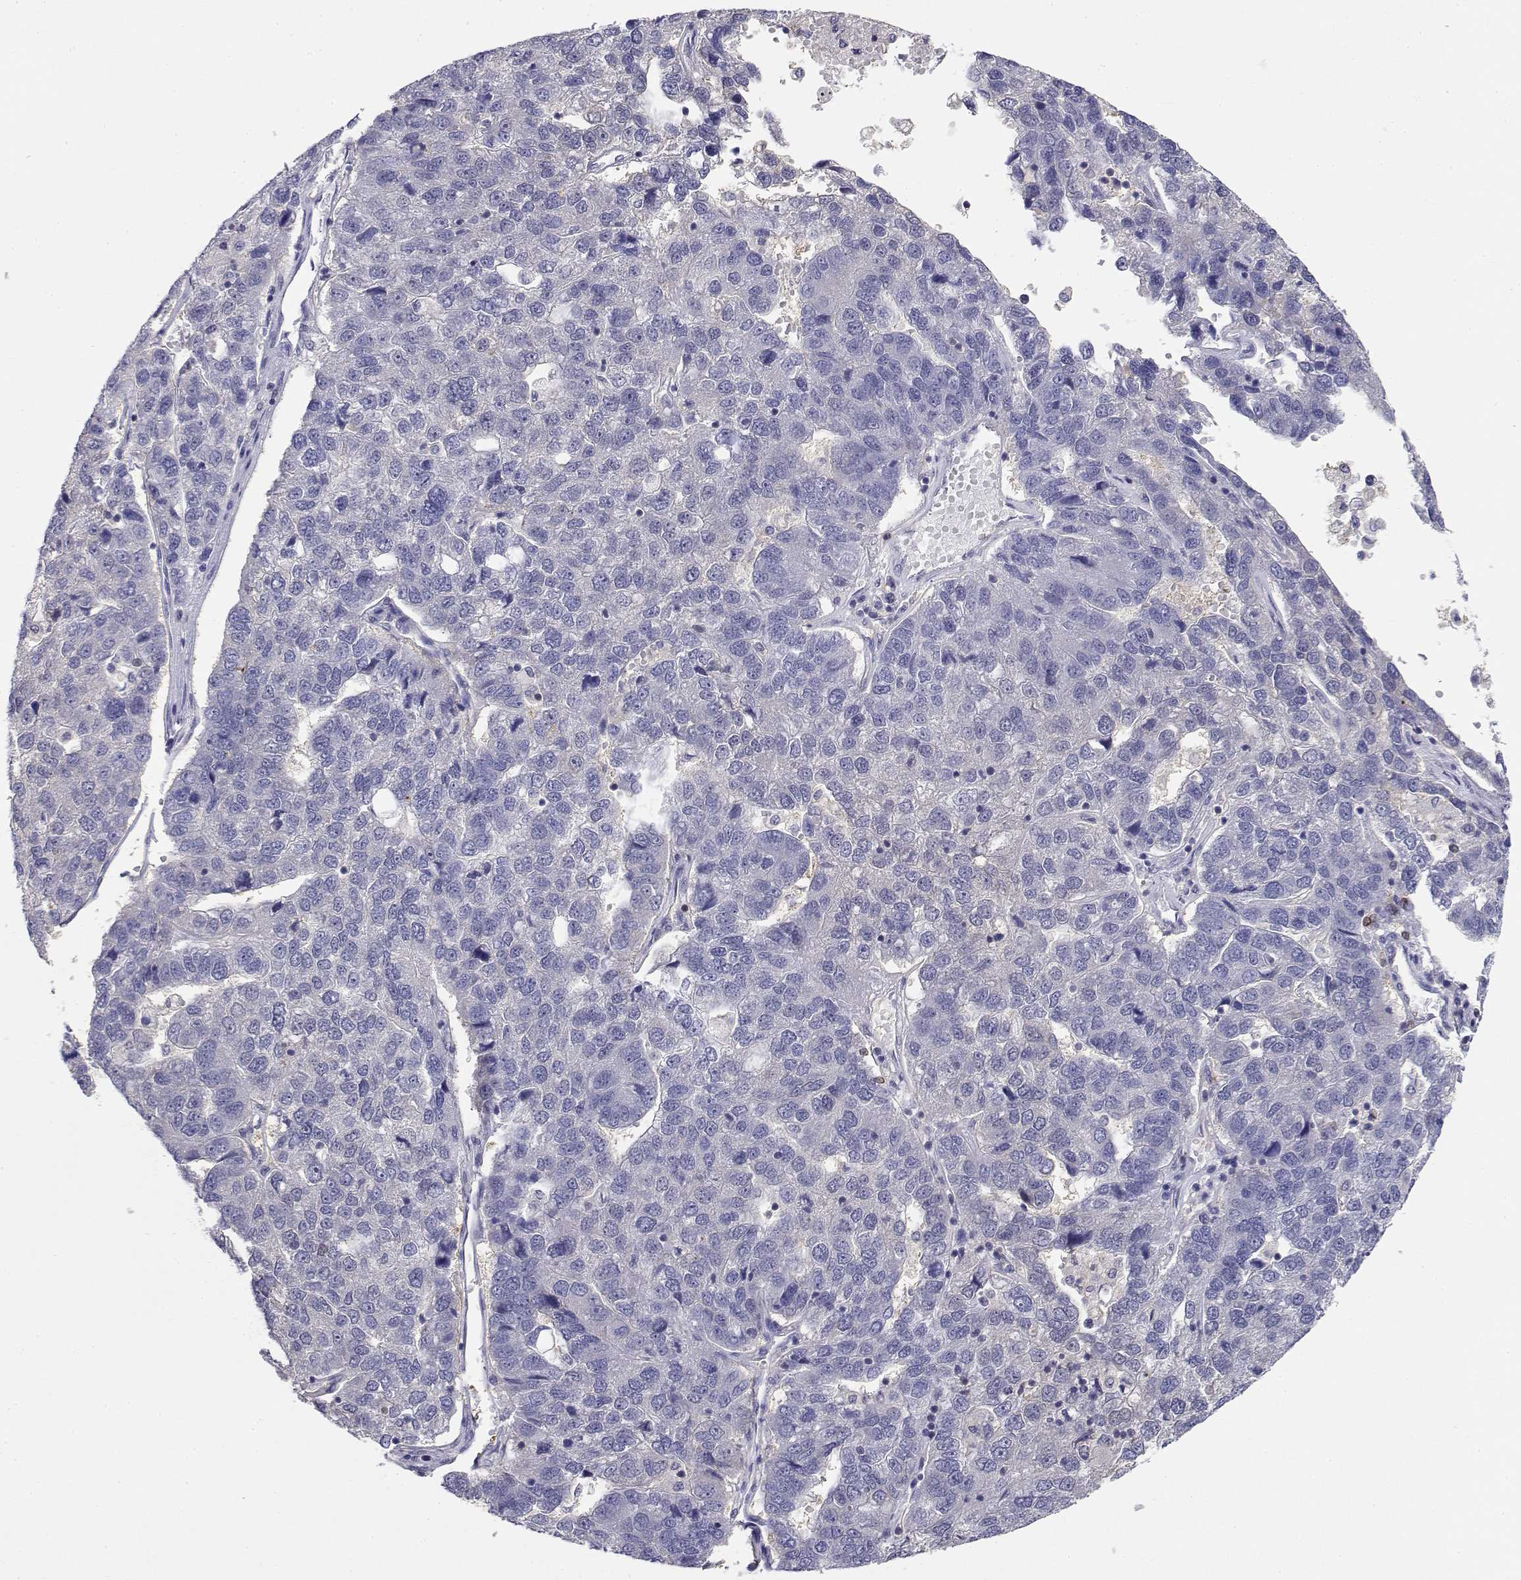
{"staining": {"intensity": "negative", "quantity": "none", "location": "none"}, "tissue": "pancreatic cancer", "cell_type": "Tumor cells", "image_type": "cancer", "snomed": [{"axis": "morphology", "description": "Adenocarcinoma, NOS"}, {"axis": "topography", "description": "Pancreas"}], "caption": "Immunohistochemical staining of pancreatic cancer exhibits no significant expression in tumor cells.", "gene": "ADA", "patient": {"sex": "female", "age": 61}}